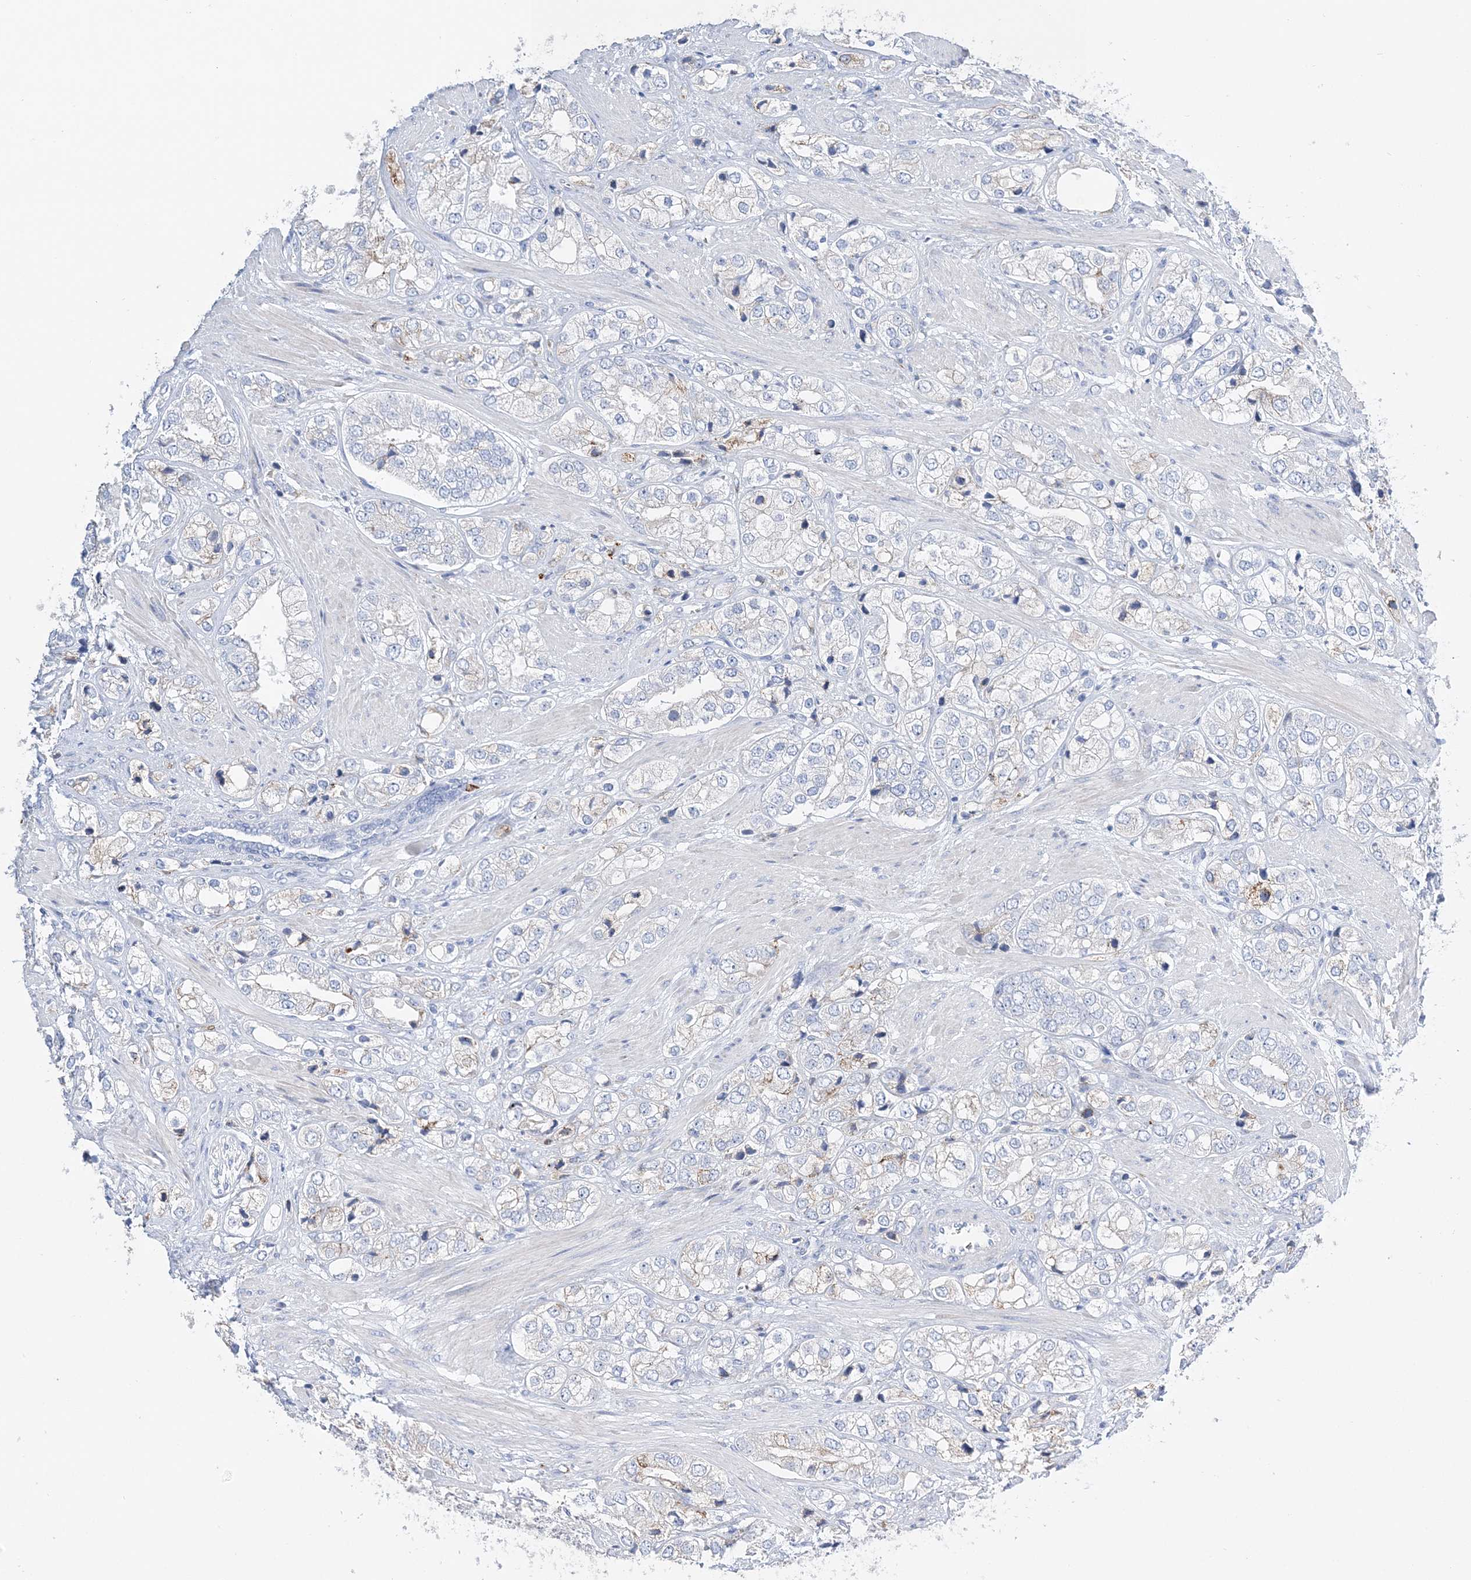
{"staining": {"intensity": "weak", "quantity": "<25%", "location": "cytoplasmic/membranous"}, "tissue": "prostate cancer", "cell_type": "Tumor cells", "image_type": "cancer", "snomed": [{"axis": "morphology", "description": "Adenocarcinoma, High grade"}, {"axis": "topography", "description": "Prostate"}], "caption": "Tumor cells show no significant protein staining in prostate cancer. (DAB IHC with hematoxylin counter stain).", "gene": "TSPYL6", "patient": {"sex": "male", "age": 50}}